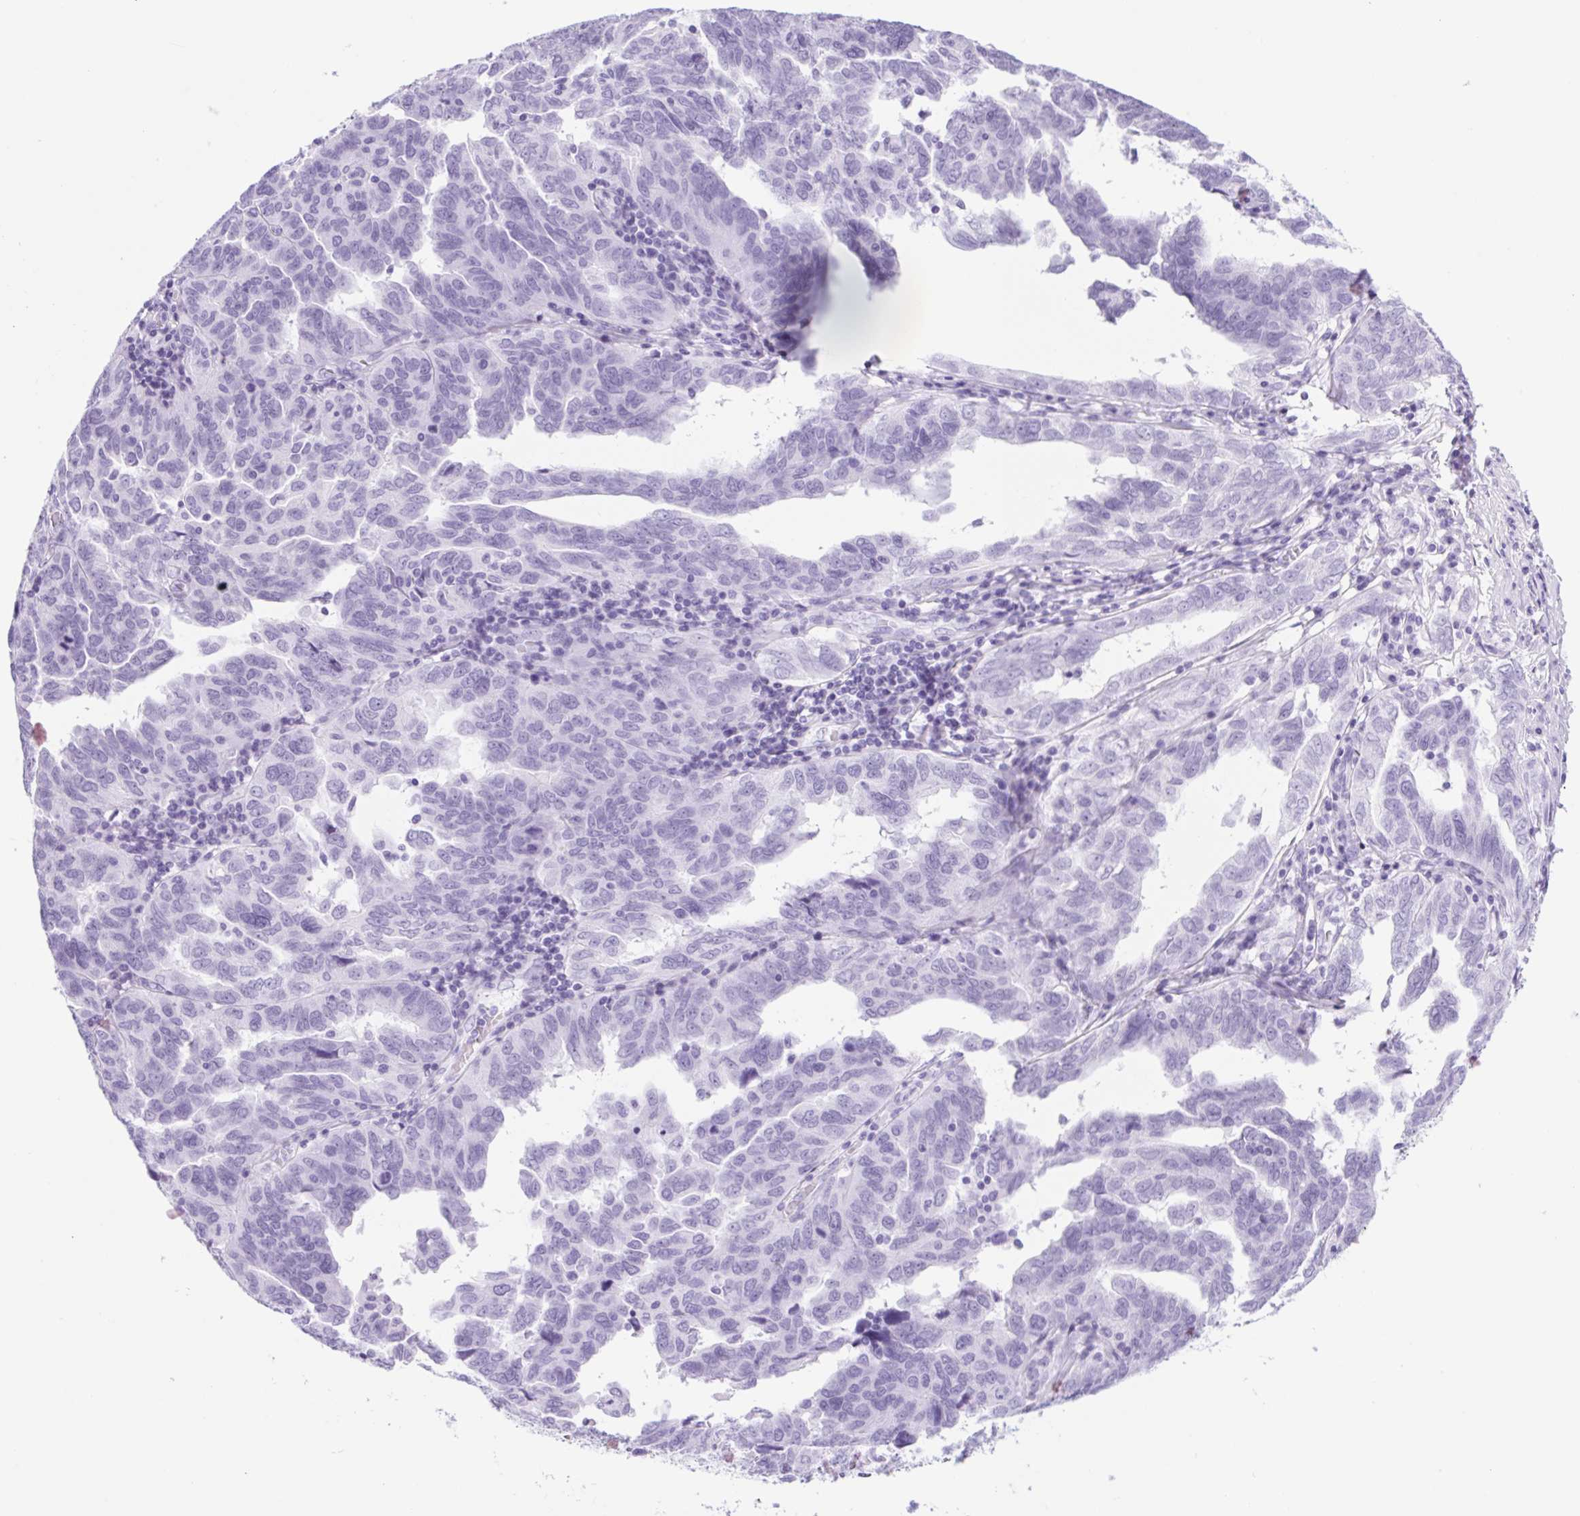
{"staining": {"intensity": "negative", "quantity": "none", "location": "none"}, "tissue": "ovarian cancer", "cell_type": "Tumor cells", "image_type": "cancer", "snomed": [{"axis": "morphology", "description": "Cystadenocarcinoma, serous, NOS"}, {"axis": "topography", "description": "Ovary"}], "caption": "Ovarian serous cystadenocarcinoma was stained to show a protein in brown. There is no significant positivity in tumor cells.", "gene": "SPACA5B", "patient": {"sex": "female", "age": 64}}